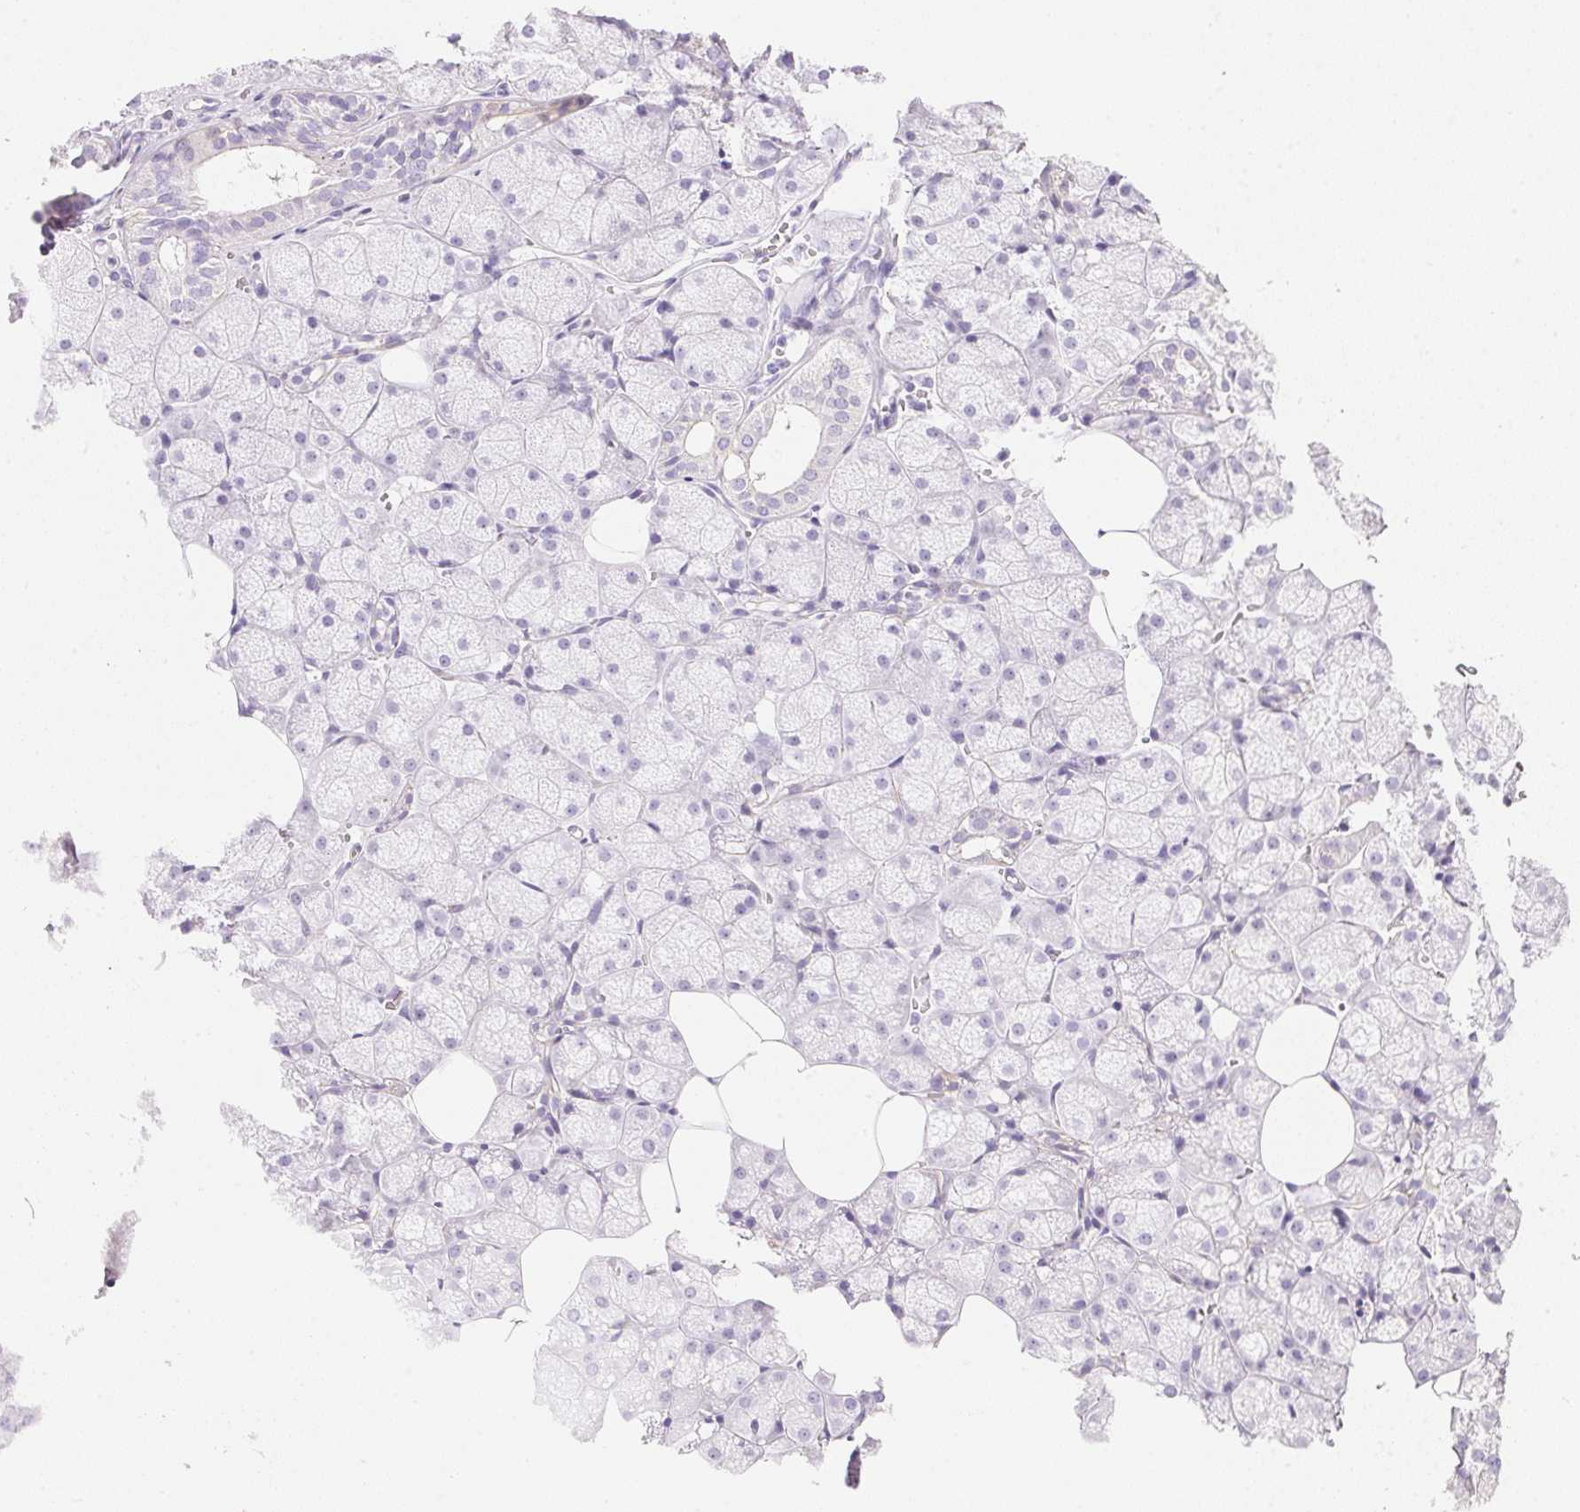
{"staining": {"intensity": "weak", "quantity": "<25%", "location": "cytoplasmic/membranous"}, "tissue": "salivary gland", "cell_type": "Glandular cells", "image_type": "normal", "snomed": [{"axis": "morphology", "description": "Normal tissue, NOS"}, {"axis": "topography", "description": "Salivary gland"}, {"axis": "topography", "description": "Peripheral nerve tissue"}], "caption": "Micrograph shows no protein expression in glandular cells of normal salivary gland. (DAB (3,3'-diaminobenzidine) immunohistochemistry, high magnification).", "gene": "KCNE2", "patient": {"sex": "male", "age": 38}}